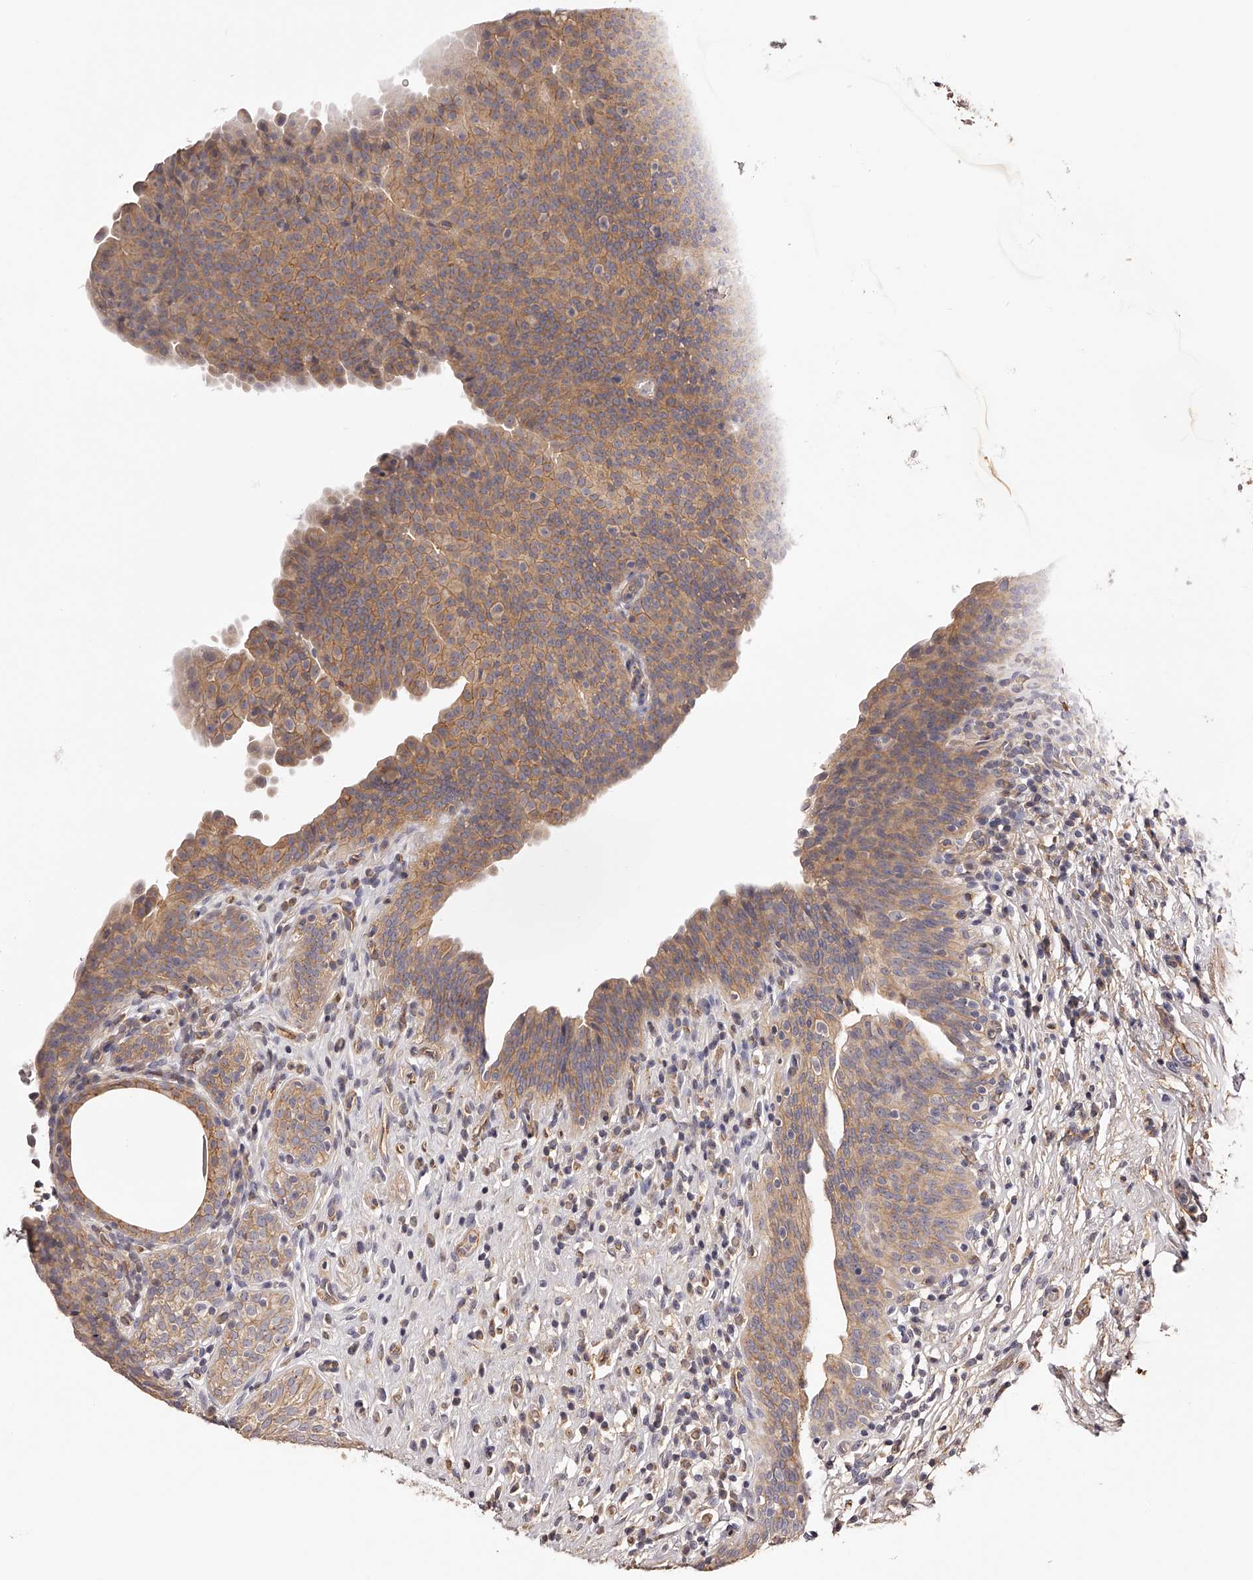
{"staining": {"intensity": "moderate", "quantity": "25%-75%", "location": "cytoplasmic/membranous"}, "tissue": "urinary bladder", "cell_type": "Urothelial cells", "image_type": "normal", "snomed": [{"axis": "morphology", "description": "Normal tissue, NOS"}, {"axis": "topography", "description": "Urinary bladder"}], "caption": "Benign urinary bladder shows moderate cytoplasmic/membranous staining in about 25%-75% of urothelial cells Using DAB (3,3'-diaminobenzidine) (brown) and hematoxylin (blue) stains, captured at high magnification using brightfield microscopy..", "gene": "LTV1", "patient": {"sex": "male", "age": 83}}